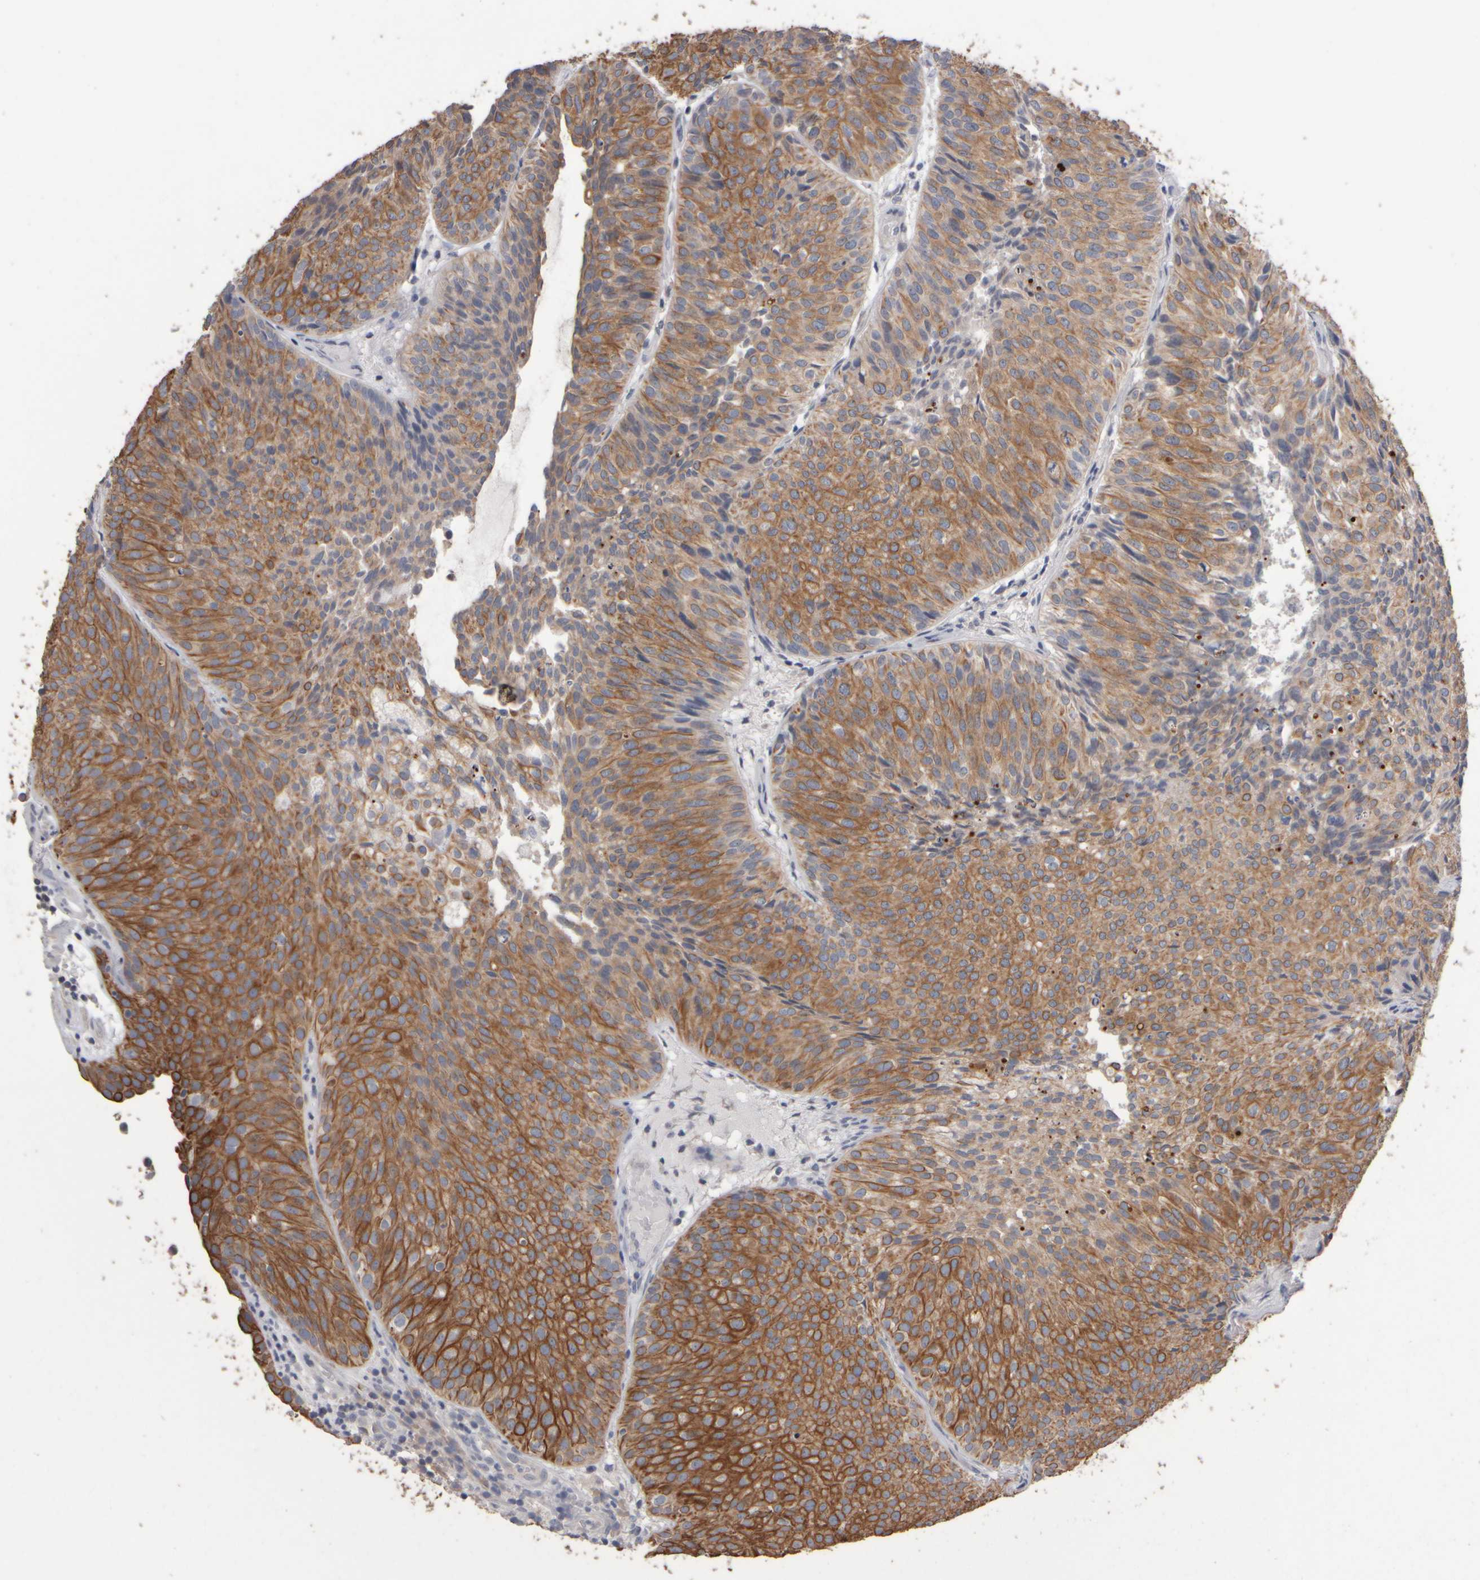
{"staining": {"intensity": "moderate", "quantity": ">75%", "location": "cytoplasmic/membranous"}, "tissue": "urothelial cancer", "cell_type": "Tumor cells", "image_type": "cancer", "snomed": [{"axis": "morphology", "description": "Urothelial carcinoma, Low grade"}, {"axis": "topography", "description": "Urinary bladder"}], "caption": "The image shows a brown stain indicating the presence of a protein in the cytoplasmic/membranous of tumor cells in urothelial cancer.", "gene": "EPHX2", "patient": {"sex": "male", "age": 86}}